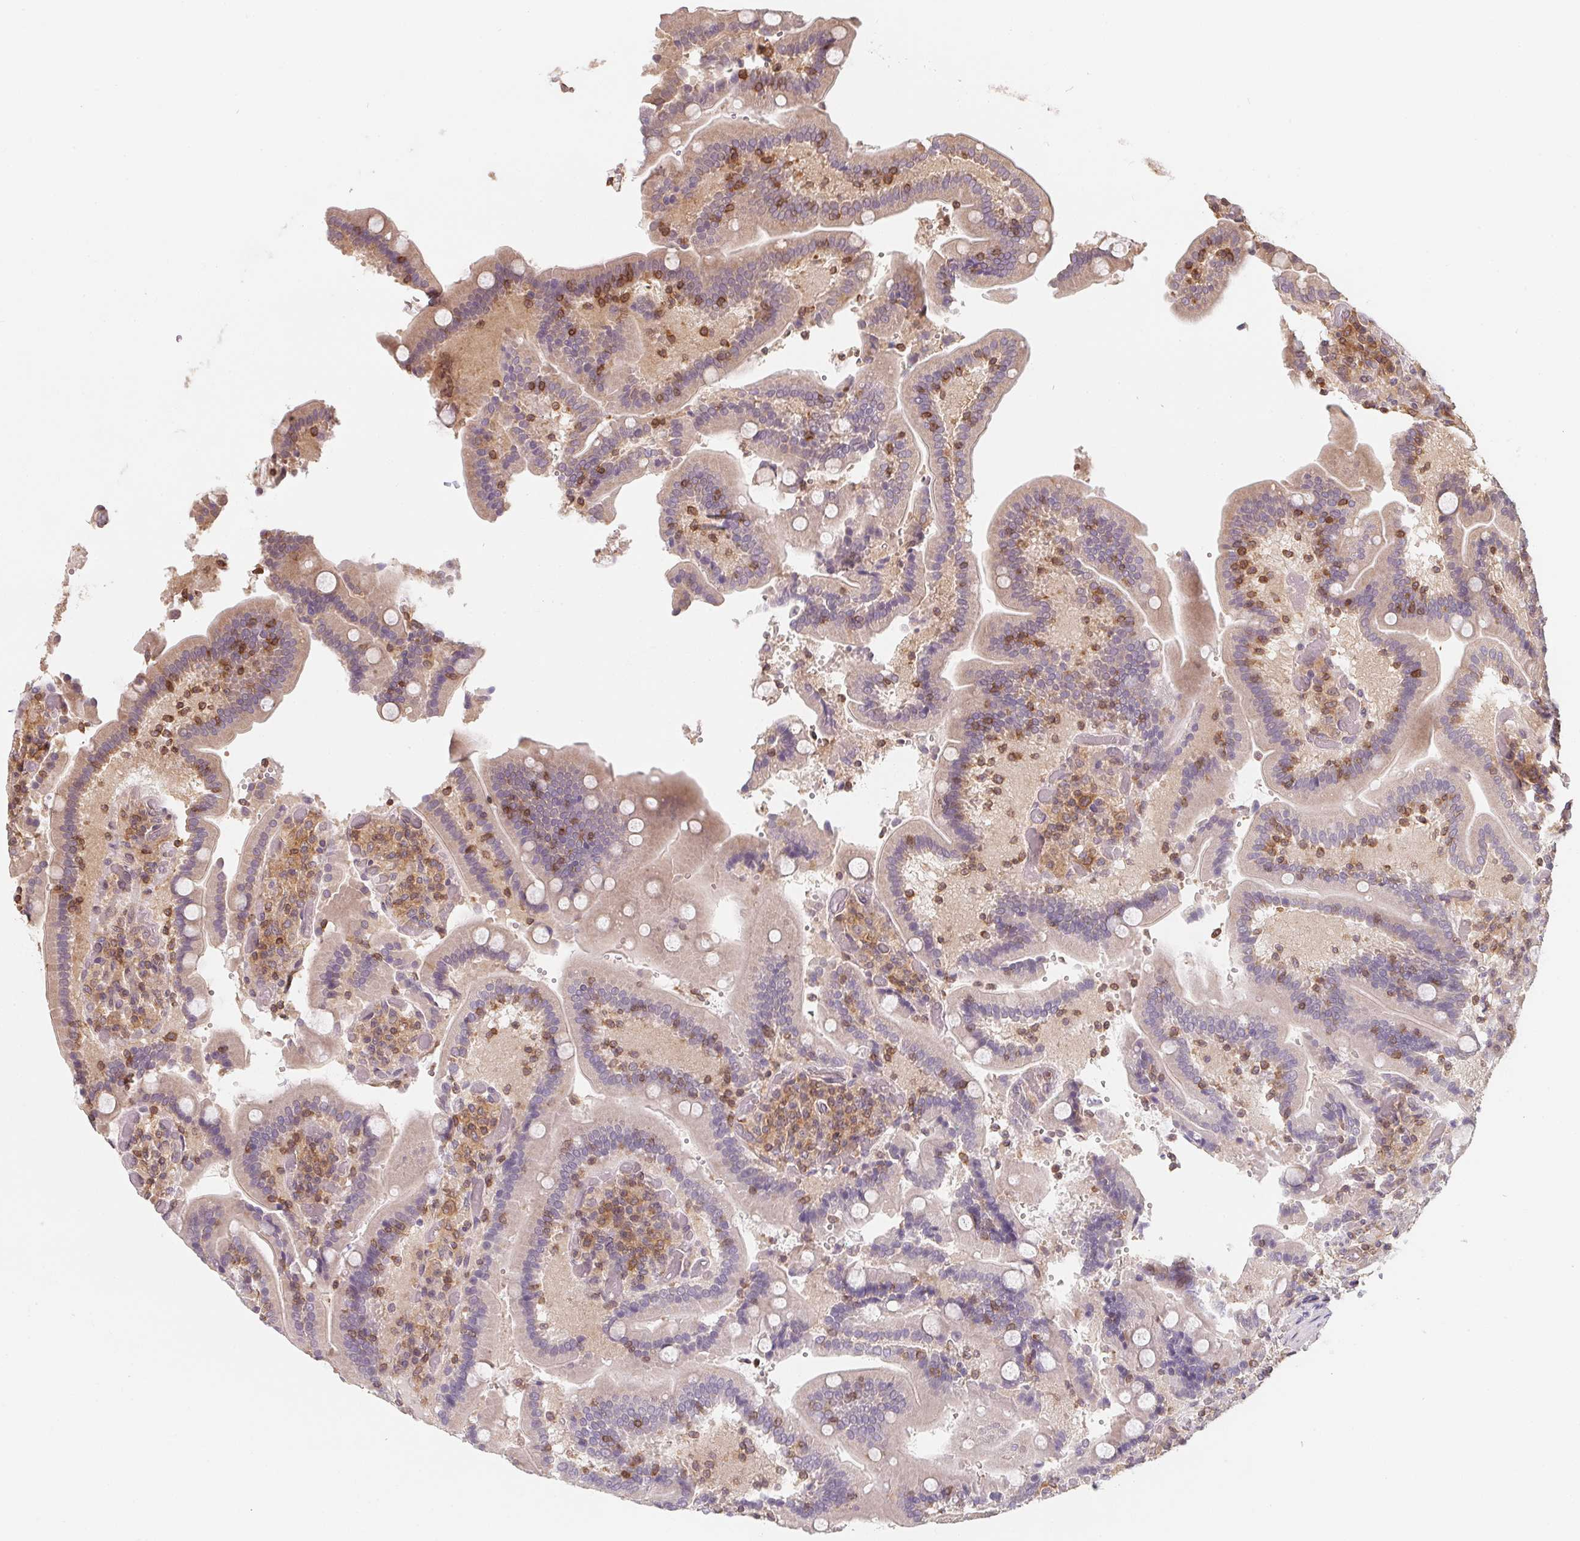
{"staining": {"intensity": "negative", "quantity": "none", "location": "none"}, "tissue": "duodenum", "cell_type": "Glandular cells", "image_type": "normal", "snomed": [{"axis": "morphology", "description": "Normal tissue, NOS"}, {"axis": "topography", "description": "Duodenum"}], "caption": "Immunohistochemical staining of unremarkable human duodenum demonstrates no significant positivity in glandular cells. The staining was performed using DAB (3,3'-diaminobenzidine) to visualize the protein expression in brown, while the nuclei were stained in blue with hematoxylin (Magnification: 20x).", "gene": "ANKRD13A", "patient": {"sex": "female", "age": 62}}